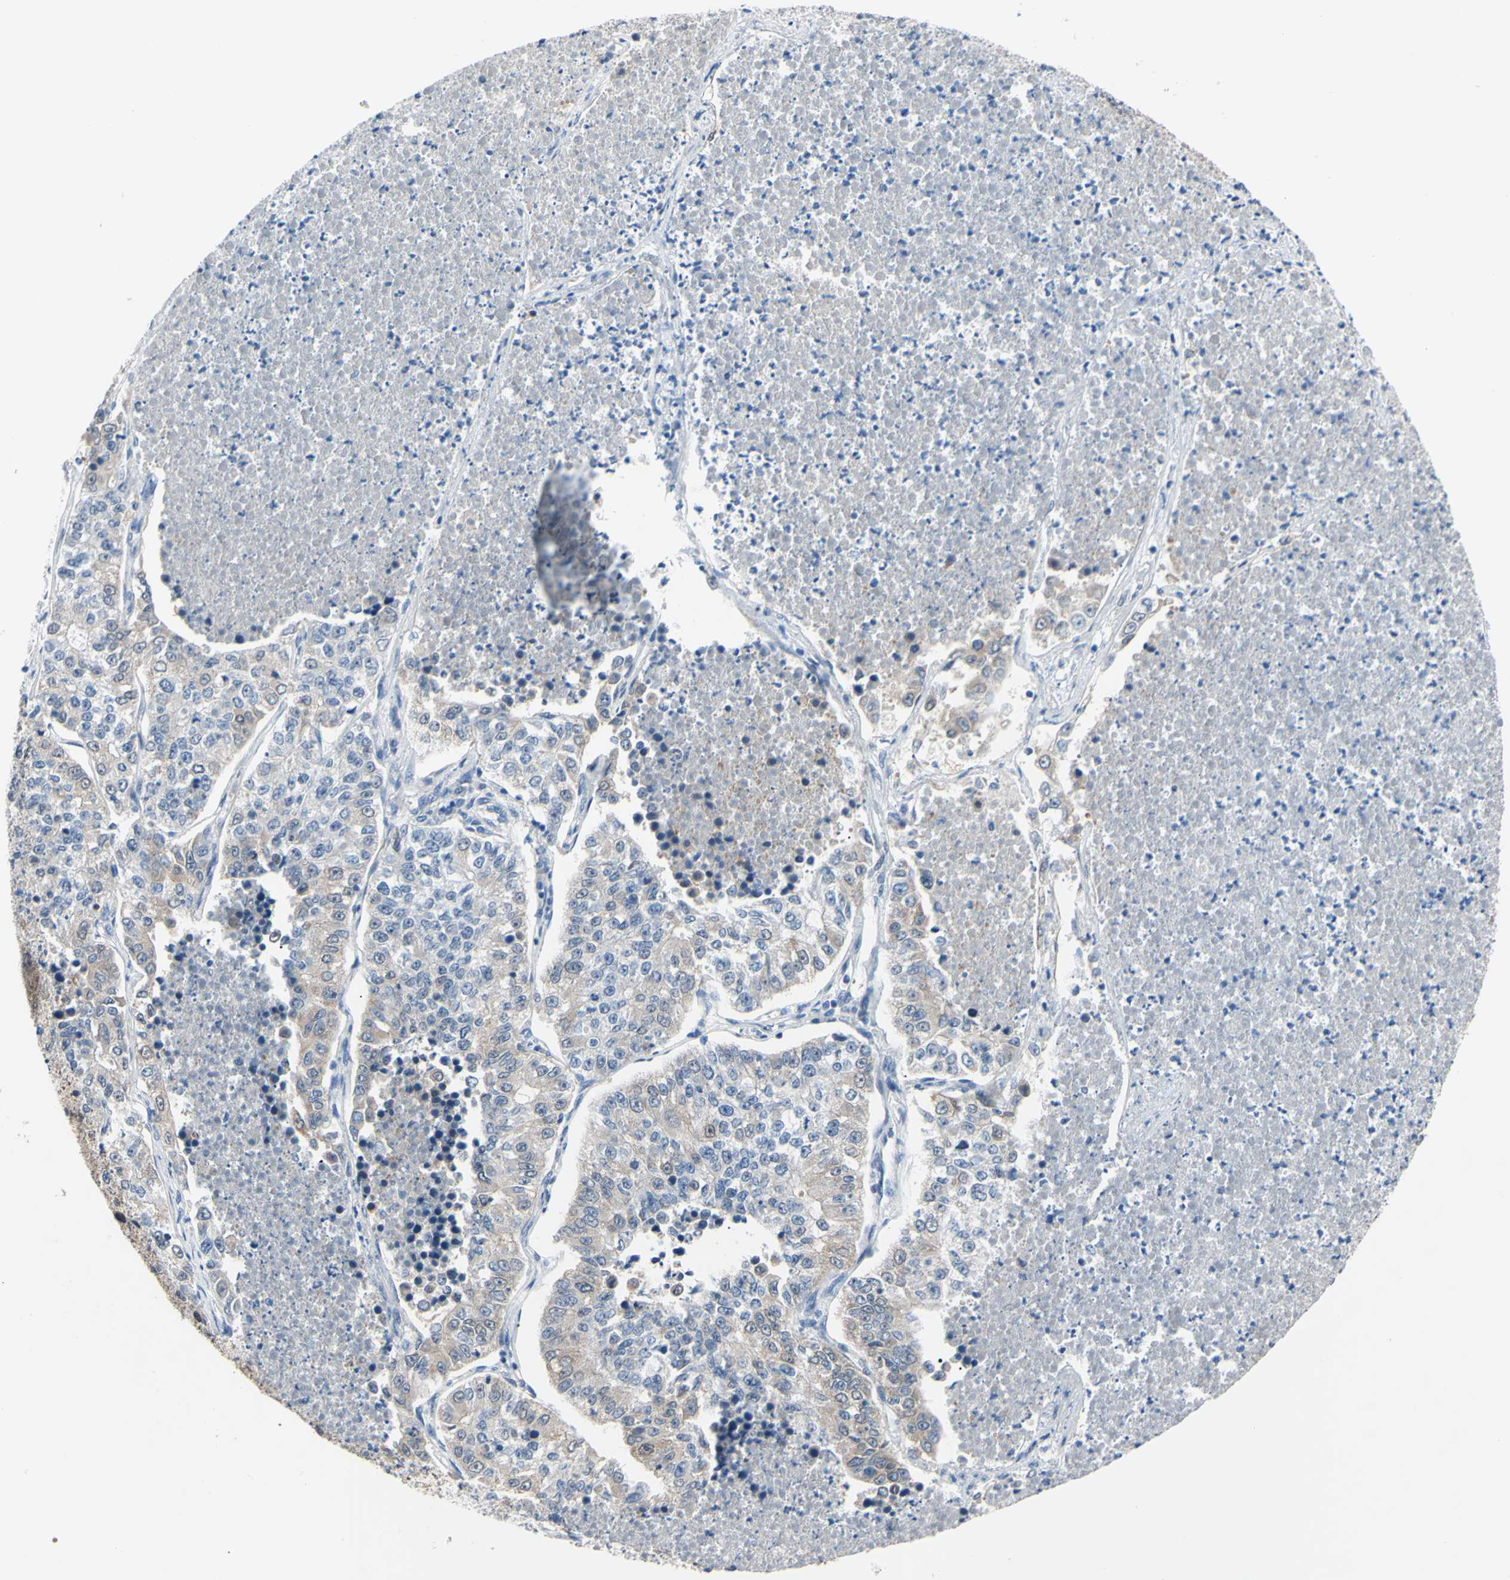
{"staining": {"intensity": "weak", "quantity": "25%-75%", "location": "cytoplasmic/membranous"}, "tissue": "lung cancer", "cell_type": "Tumor cells", "image_type": "cancer", "snomed": [{"axis": "morphology", "description": "Adenocarcinoma, NOS"}, {"axis": "topography", "description": "Lung"}], "caption": "Tumor cells exhibit low levels of weak cytoplasmic/membranous expression in about 25%-75% of cells in adenocarcinoma (lung).", "gene": "NOL3", "patient": {"sex": "male", "age": 49}}